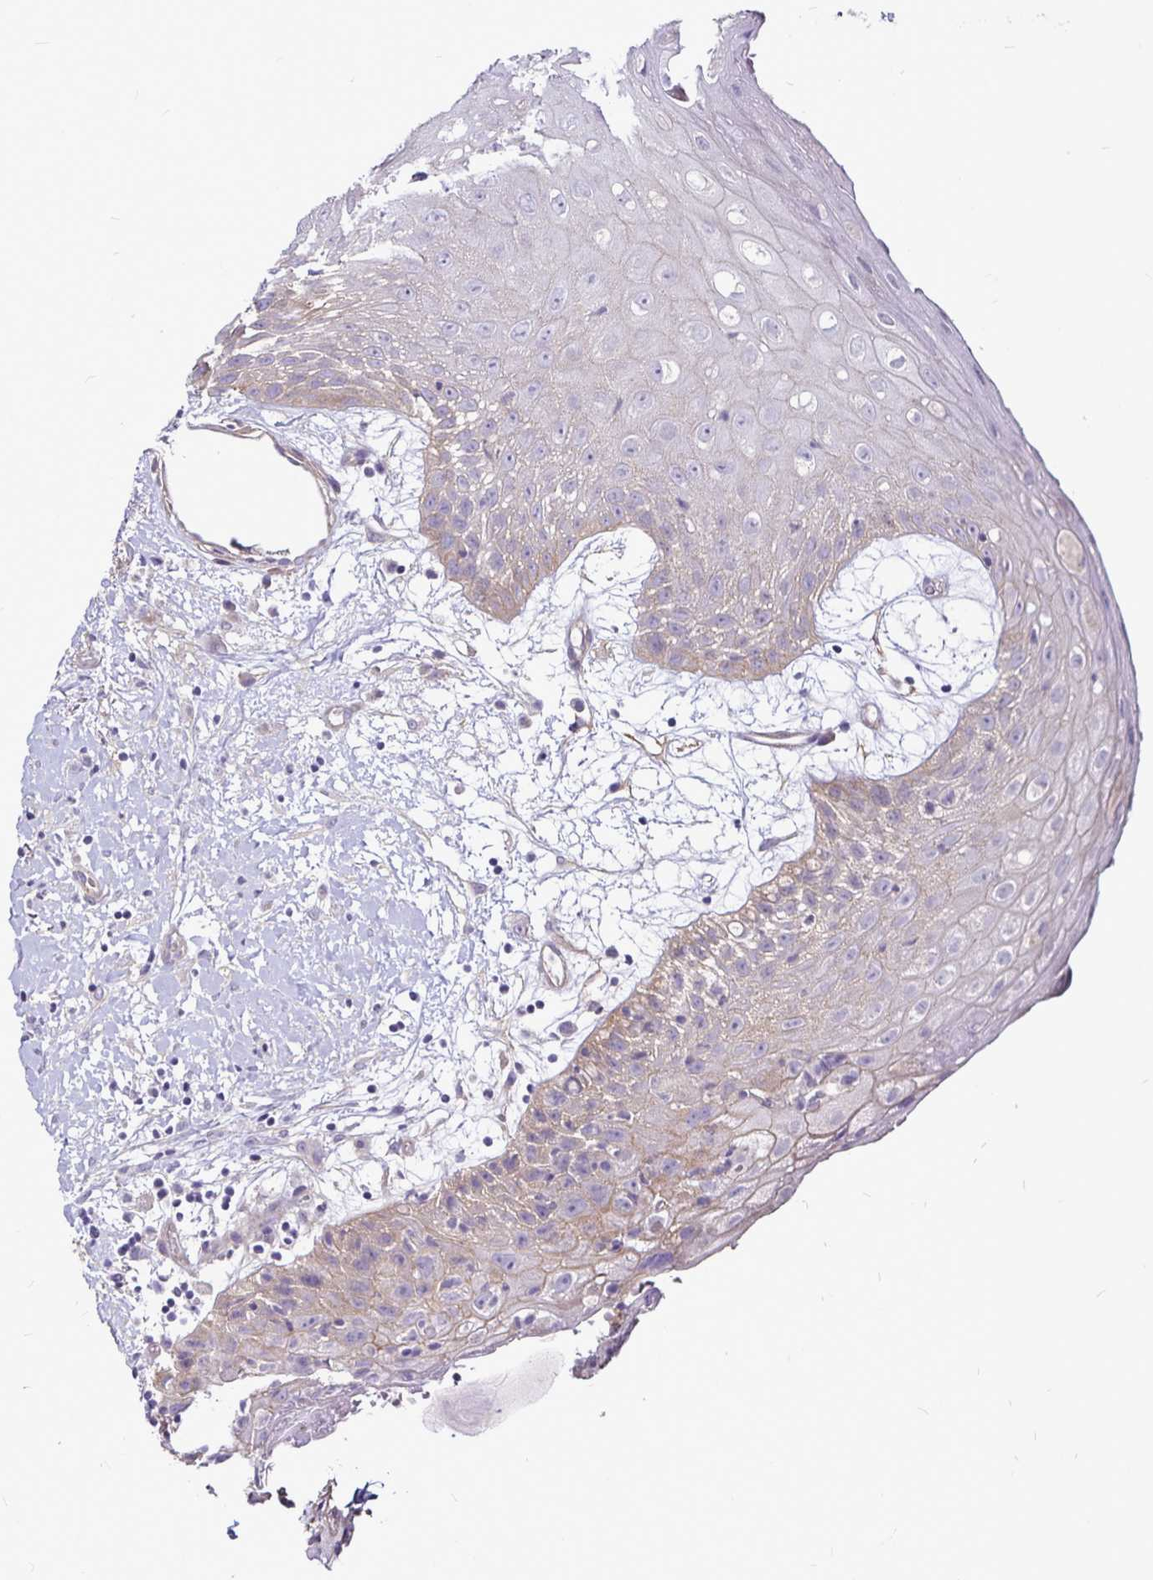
{"staining": {"intensity": "weak", "quantity": "<25%", "location": "cytoplasmic/membranous"}, "tissue": "oral mucosa", "cell_type": "Squamous epithelial cells", "image_type": "normal", "snomed": [{"axis": "morphology", "description": "Normal tissue, NOS"}, {"axis": "morphology", "description": "Squamous cell carcinoma, NOS"}, {"axis": "topography", "description": "Oral tissue"}, {"axis": "topography", "description": "Peripheral nerve tissue"}, {"axis": "topography", "description": "Head-Neck"}], "caption": "Immunohistochemistry of normal human oral mucosa reveals no expression in squamous epithelial cells. (DAB (3,3'-diaminobenzidine) IHC, high magnification).", "gene": "GNG12", "patient": {"sex": "female", "age": 59}}